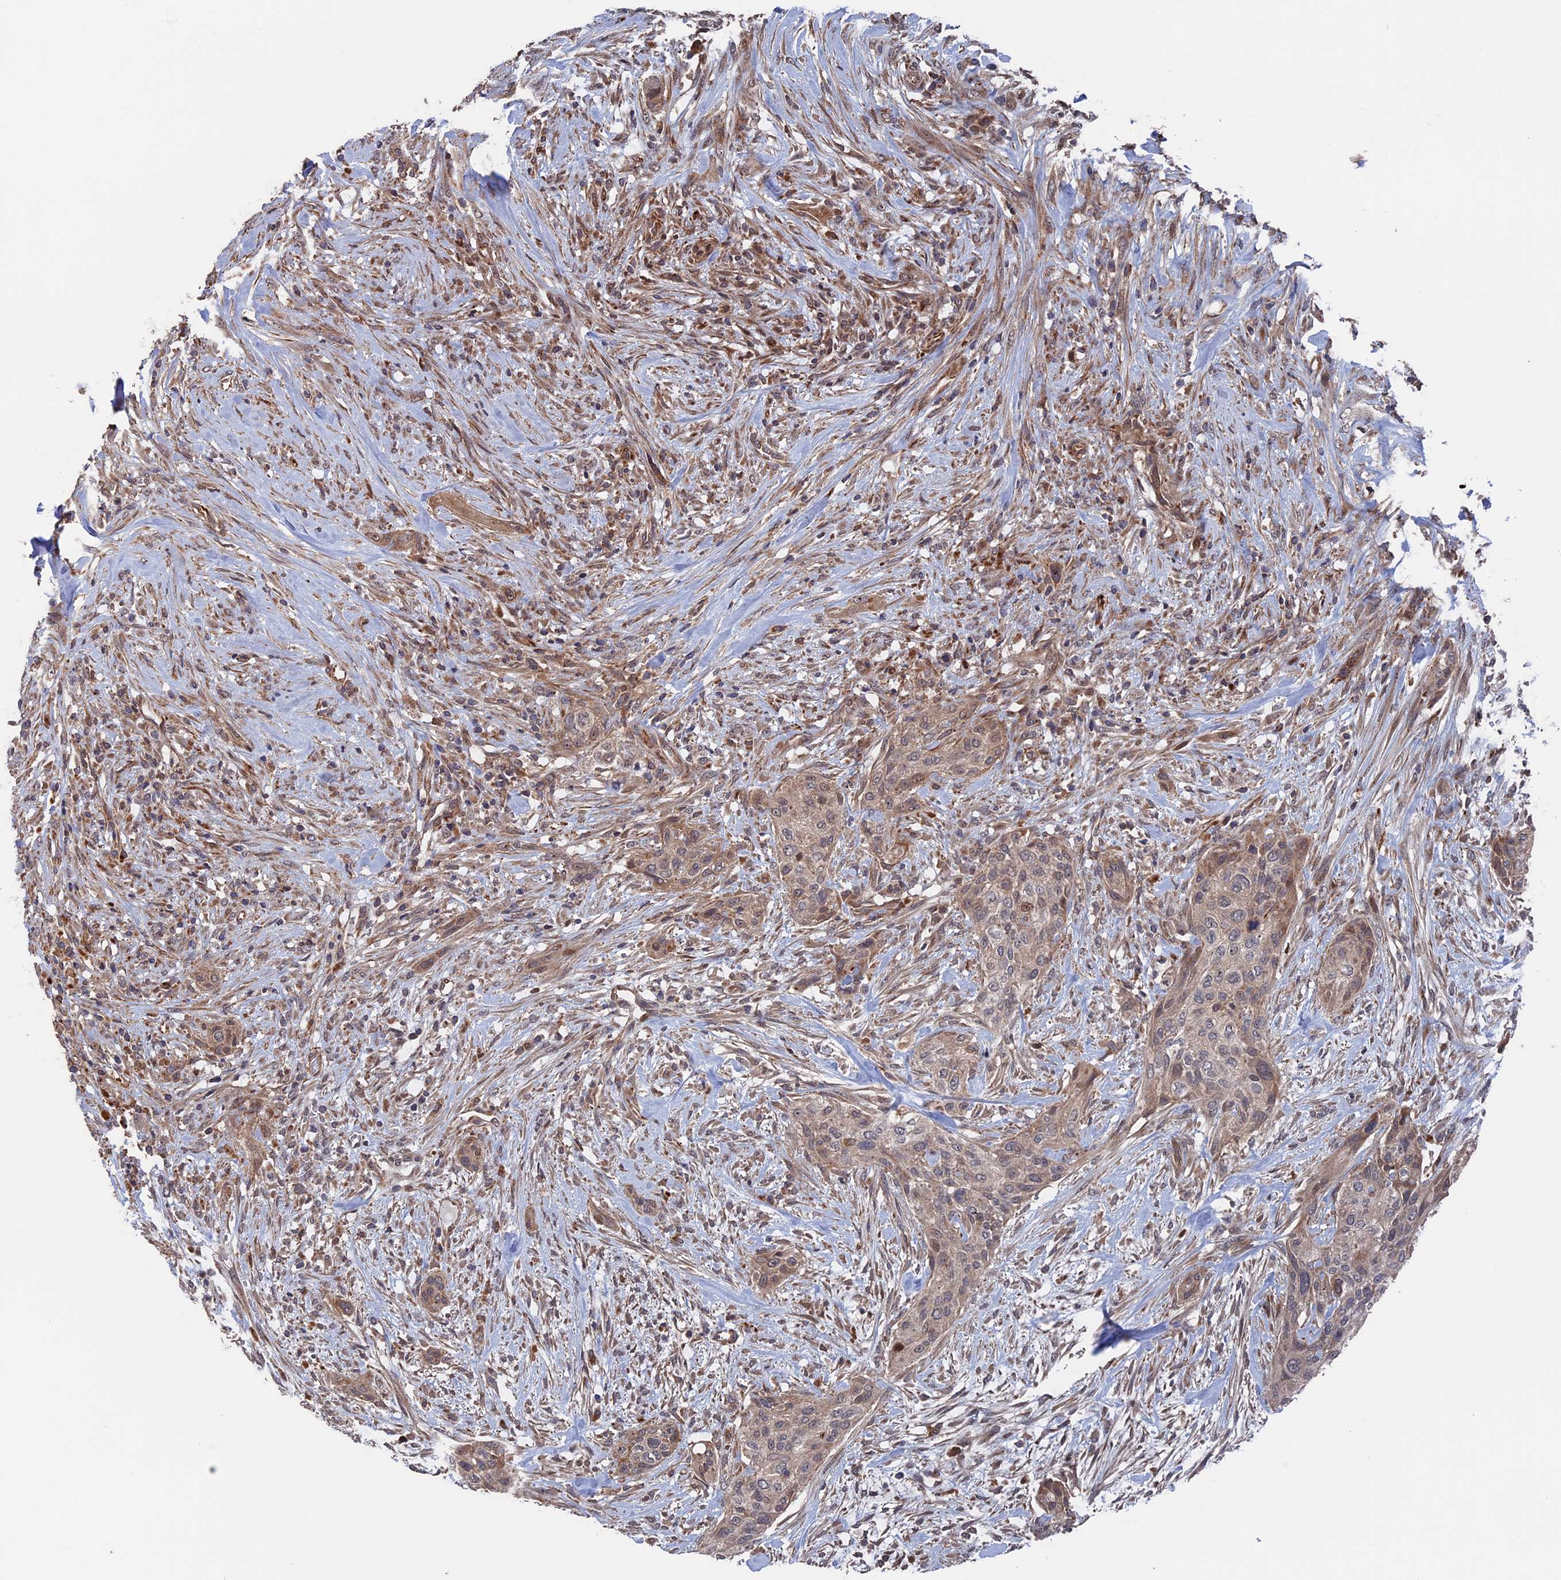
{"staining": {"intensity": "weak", "quantity": "<25%", "location": "cytoplasmic/membranous,nuclear"}, "tissue": "urothelial cancer", "cell_type": "Tumor cells", "image_type": "cancer", "snomed": [{"axis": "morphology", "description": "Urothelial carcinoma, High grade"}, {"axis": "topography", "description": "Urinary bladder"}], "caption": "Immunohistochemical staining of urothelial cancer exhibits no significant positivity in tumor cells. (DAB (3,3'-diaminobenzidine) immunohistochemistry with hematoxylin counter stain).", "gene": "PLA2G15", "patient": {"sex": "male", "age": 35}}